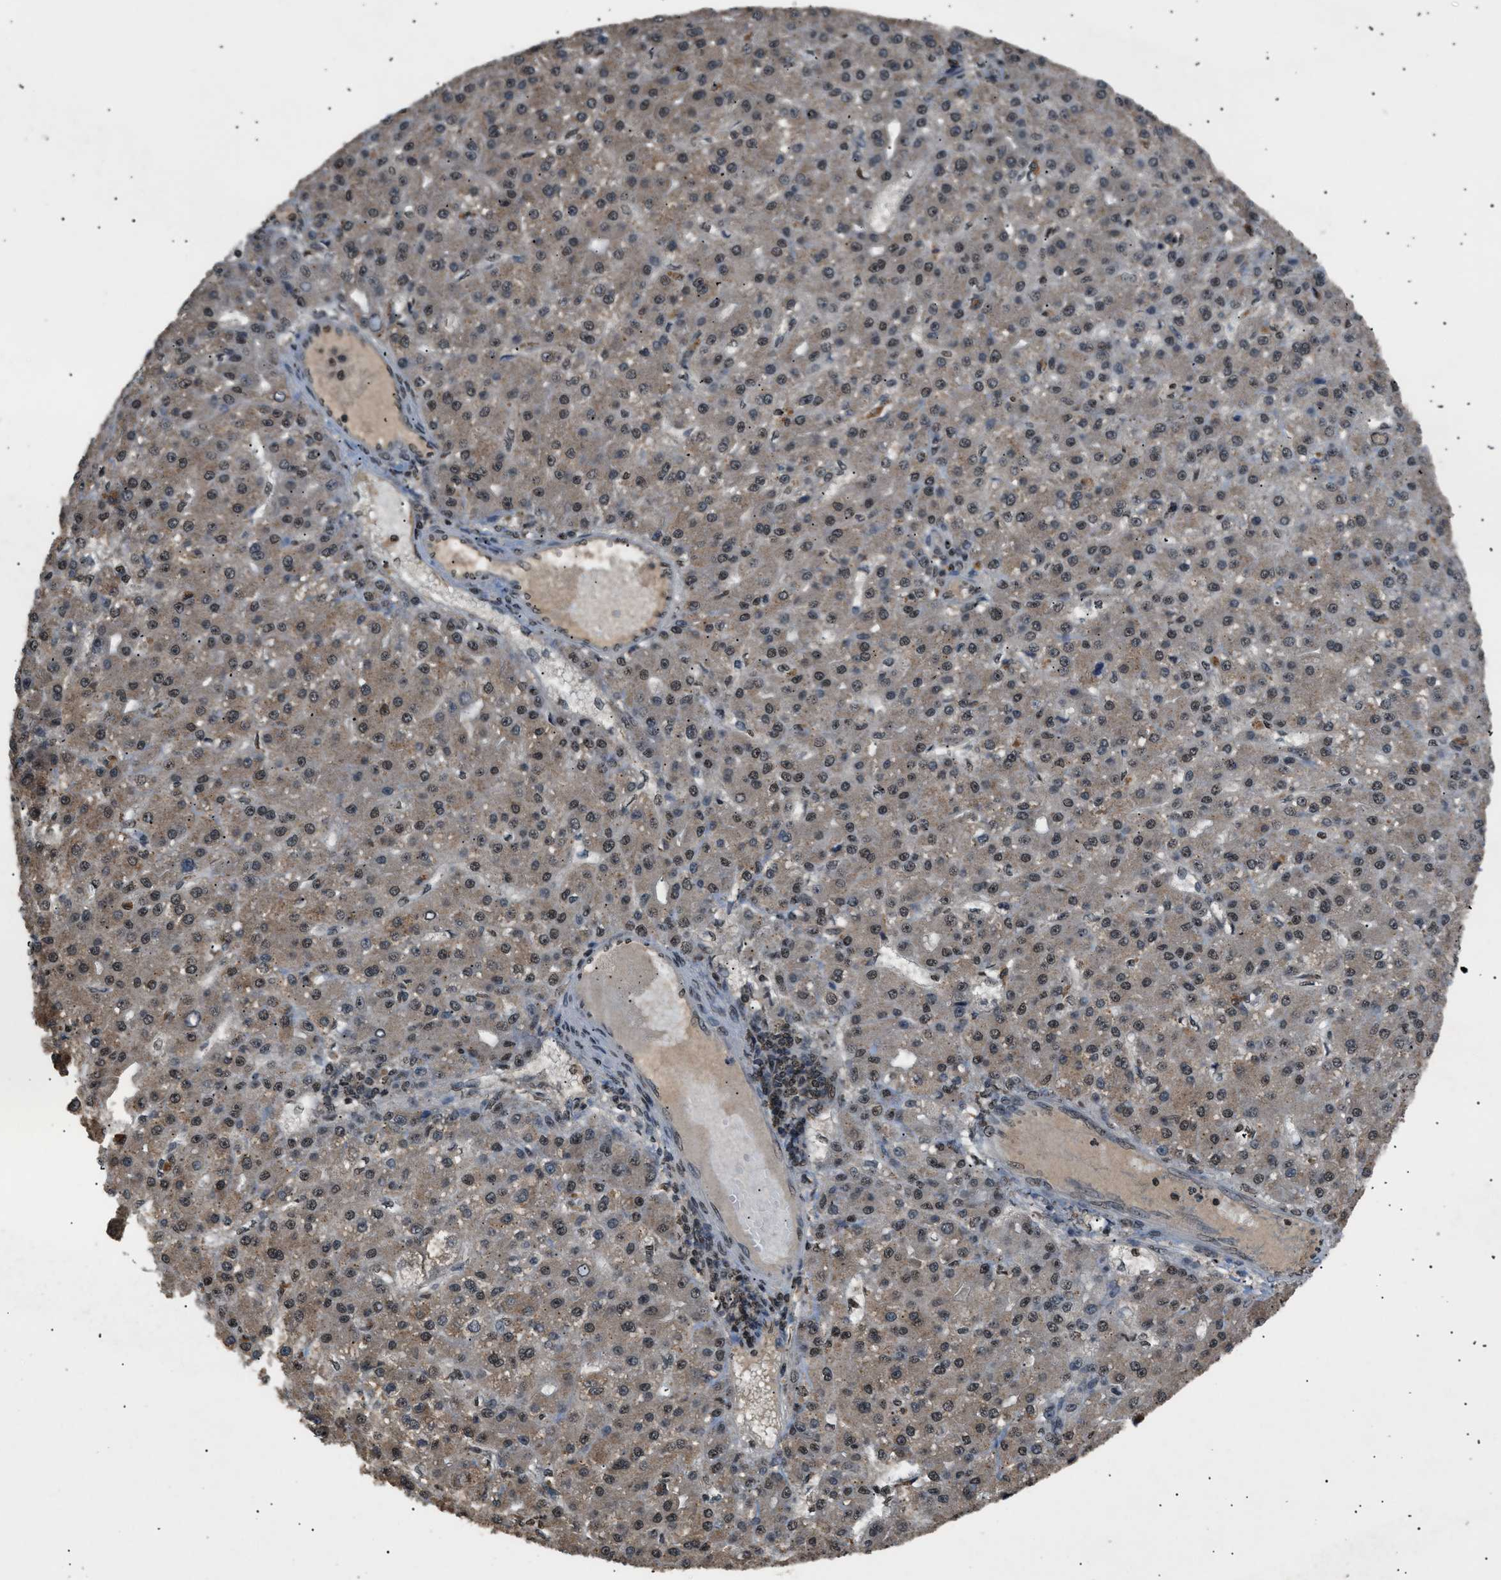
{"staining": {"intensity": "moderate", "quantity": ">75%", "location": "cytoplasmic/membranous,nuclear"}, "tissue": "liver cancer", "cell_type": "Tumor cells", "image_type": "cancer", "snomed": [{"axis": "morphology", "description": "Carcinoma, Hepatocellular, NOS"}, {"axis": "topography", "description": "Liver"}], "caption": "Brown immunohistochemical staining in human hepatocellular carcinoma (liver) demonstrates moderate cytoplasmic/membranous and nuclear staining in approximately >75% of tumor cells. (Brightfield microscopy of DAB IHC at high magnification).", "gene": "RBM5", "patient": {"sex": "male", "age": 67}}